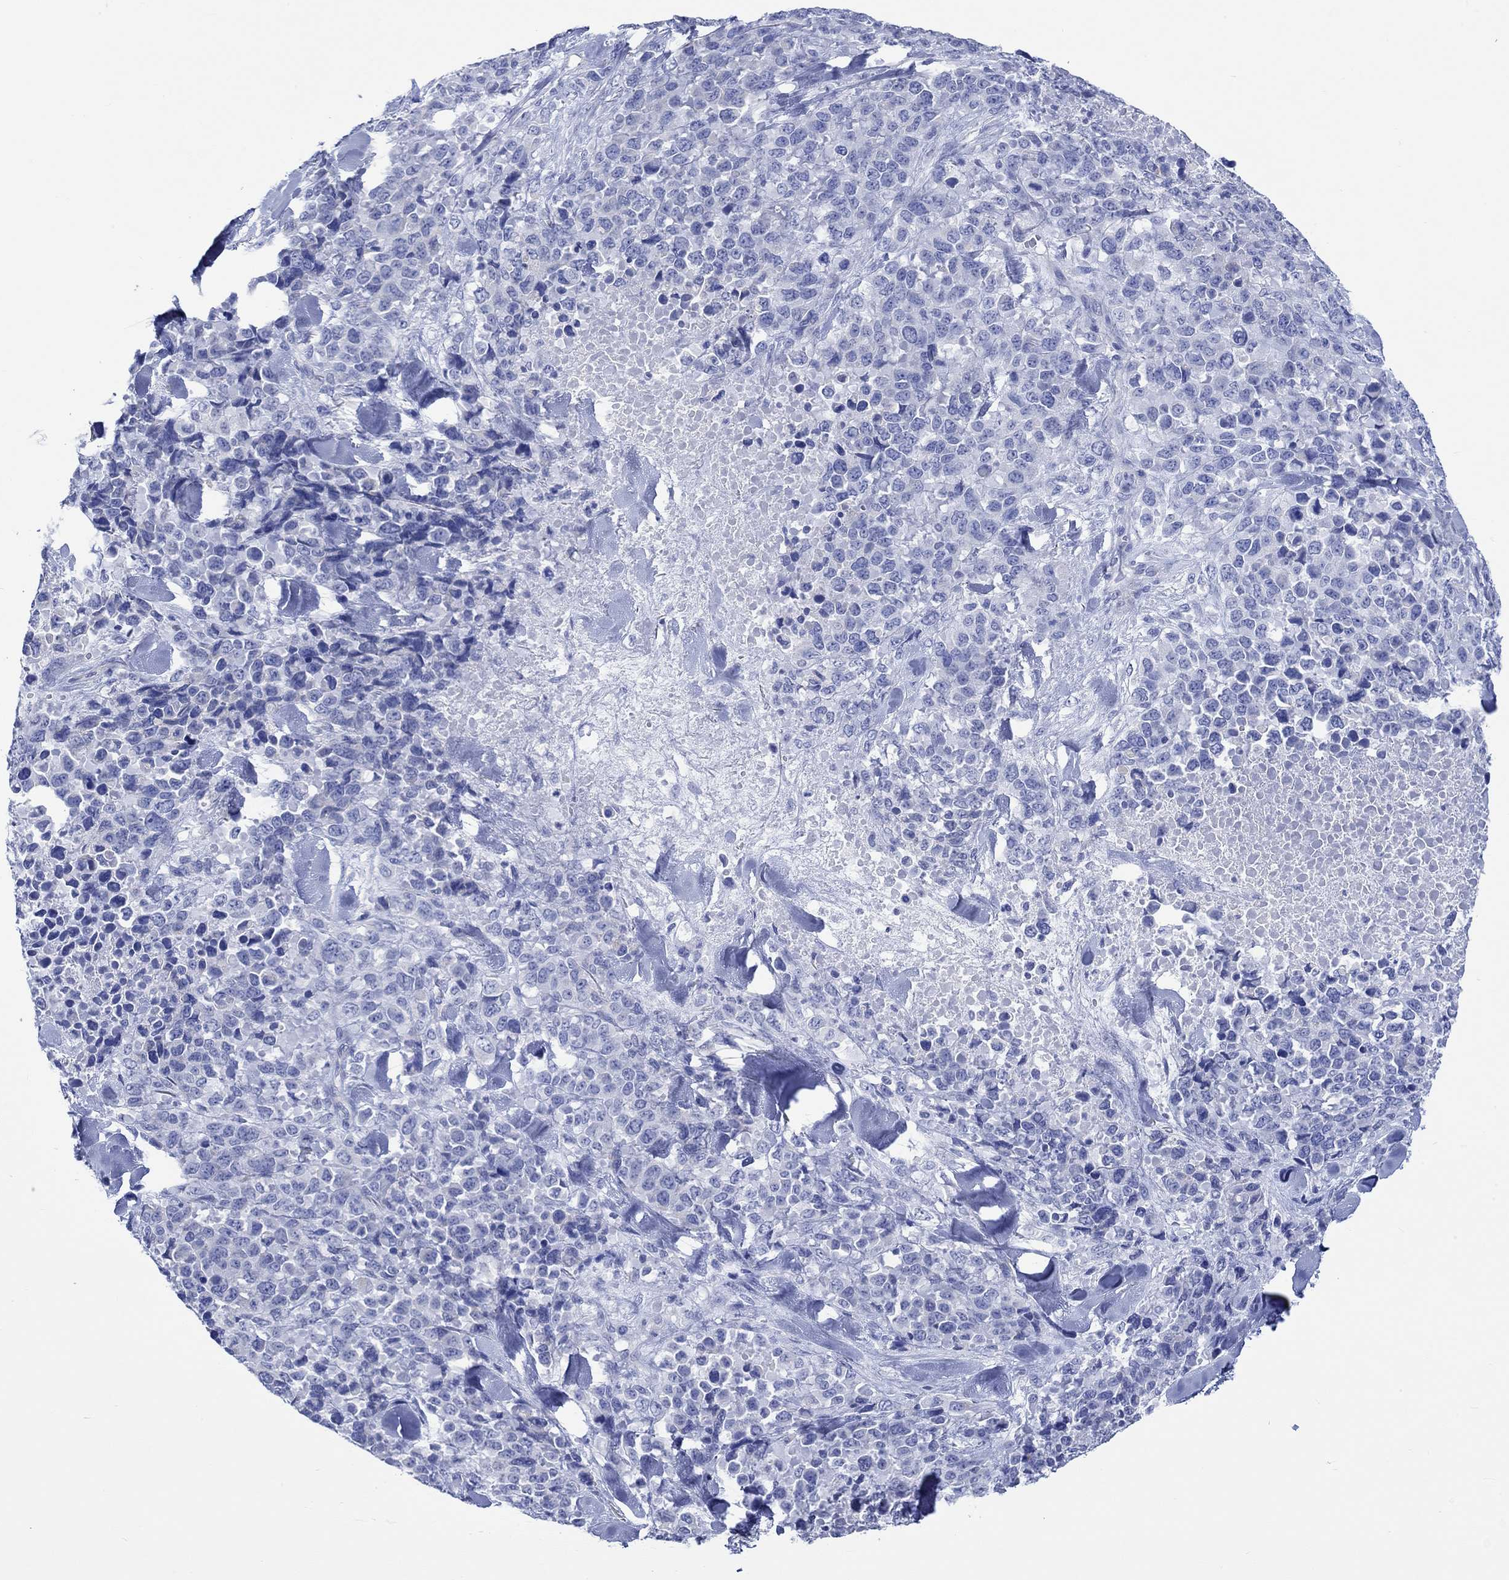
{"staining": {"intensity": "negative", "quantity": "none", "location": "none"}, "tissue": "melanoma", "cell_type": "Tumor cells", "image_type": "cancer", "snomed": [{"axis": "morphology", "description": "Malignant melanoma, Metastatic site"}, {"axis": "topography", "description": "Skin"}], "caption": "This is an immunohistochemistry histopathology image of melanoma. There is no positivity in tumor cells.", "gene": "CPLX2", "patient": {"sex": "male", "age": 84}}